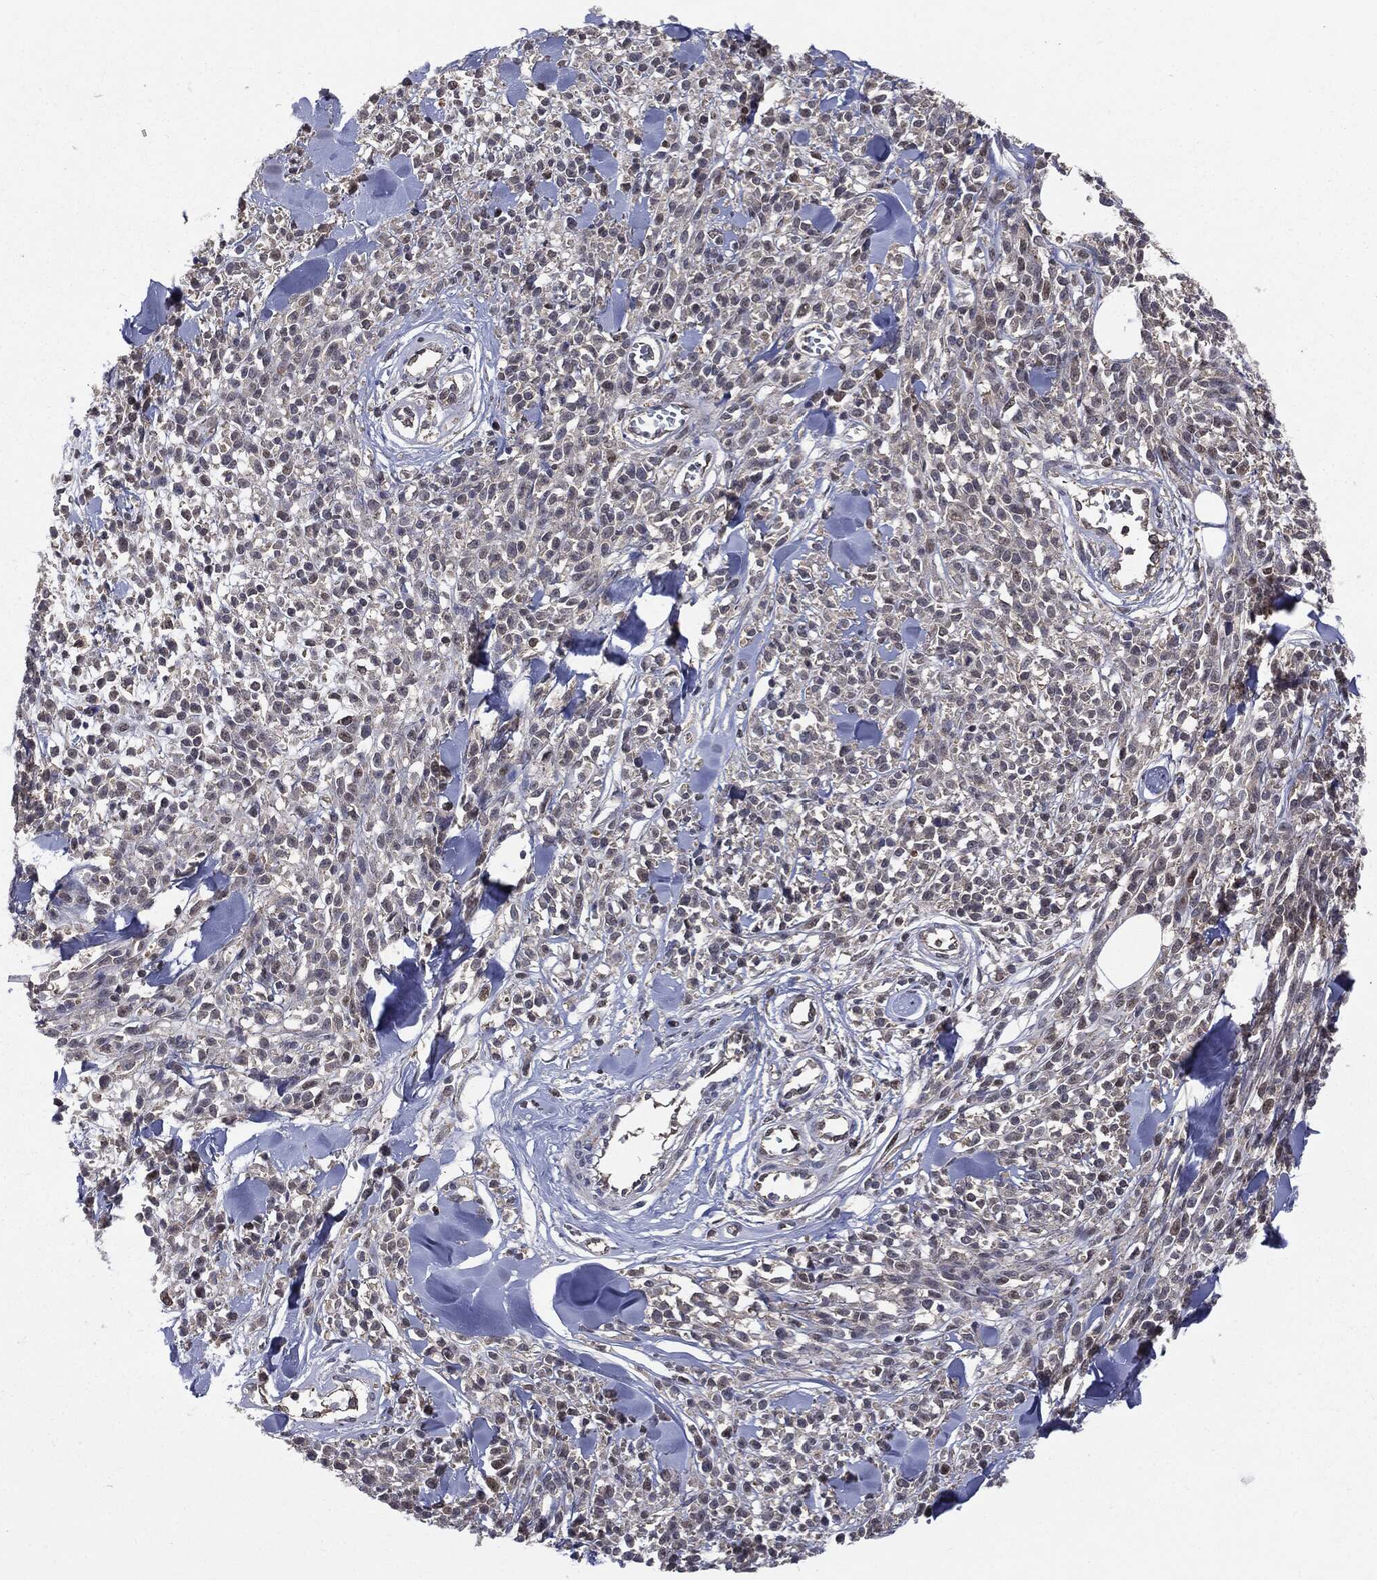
{"staining": {"intensity": "negative", "quantity": "none", "location": "none"}, "tissue": "melanoma", "cell_type": "Tumor cells", "image_type": "cancer", "snomed": [{"axis": "morphology", "description": "Malignant melanoma, NOS"}, {"axis": "topography", "description": "Skin"}, {"axis": "topography", "description": "Skin of trunk"}], "caption": "The histopathology image exhibits no significant staining in tumor cells of malignant melanoma.", "gene": "PTPA", "patient": {"sex": "male", "age": 74}}